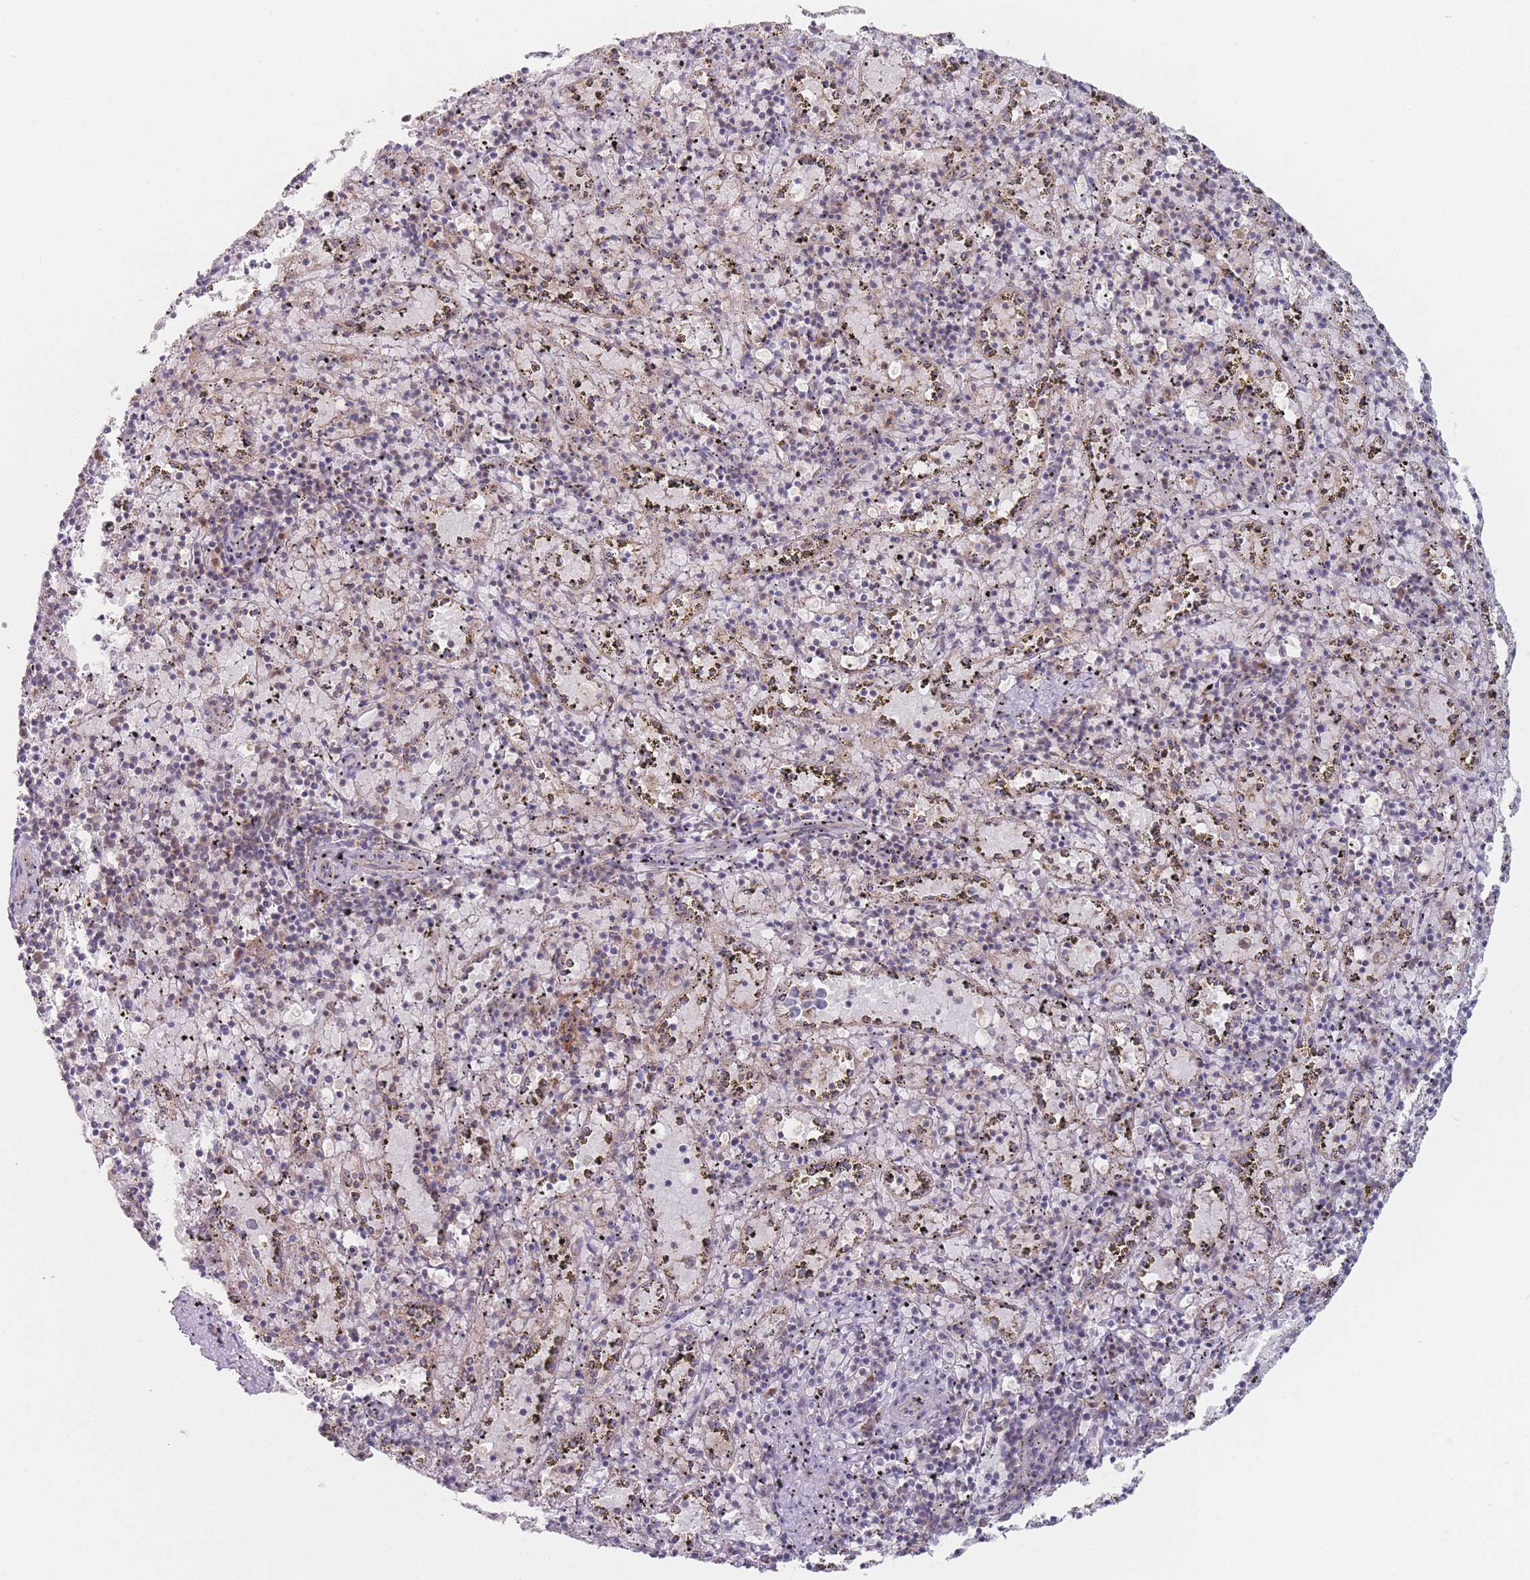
{"staining": {"intensity": "moderate", "quantity": "25%-75%", "location": "cytoplasmic/membranous"}, "tissue": "spleen", "cell_type": "Cells in red pulp", "image_type": "normal", "snomed": [{"axis": "morphology", "description": "Normal tissue, NOS"}, {"axis": "topography", "description": "Spleen"}], "caption": "An immunohistochemistry (IHC) photomicrograph of normal tissue is shown. Protein staining in brown highlights moderate cytoplasmic/membranous positivity in spleen within cells in red pulp.", "gene": "PPM1A", "patient": {"sex": "male", "age": 11}}